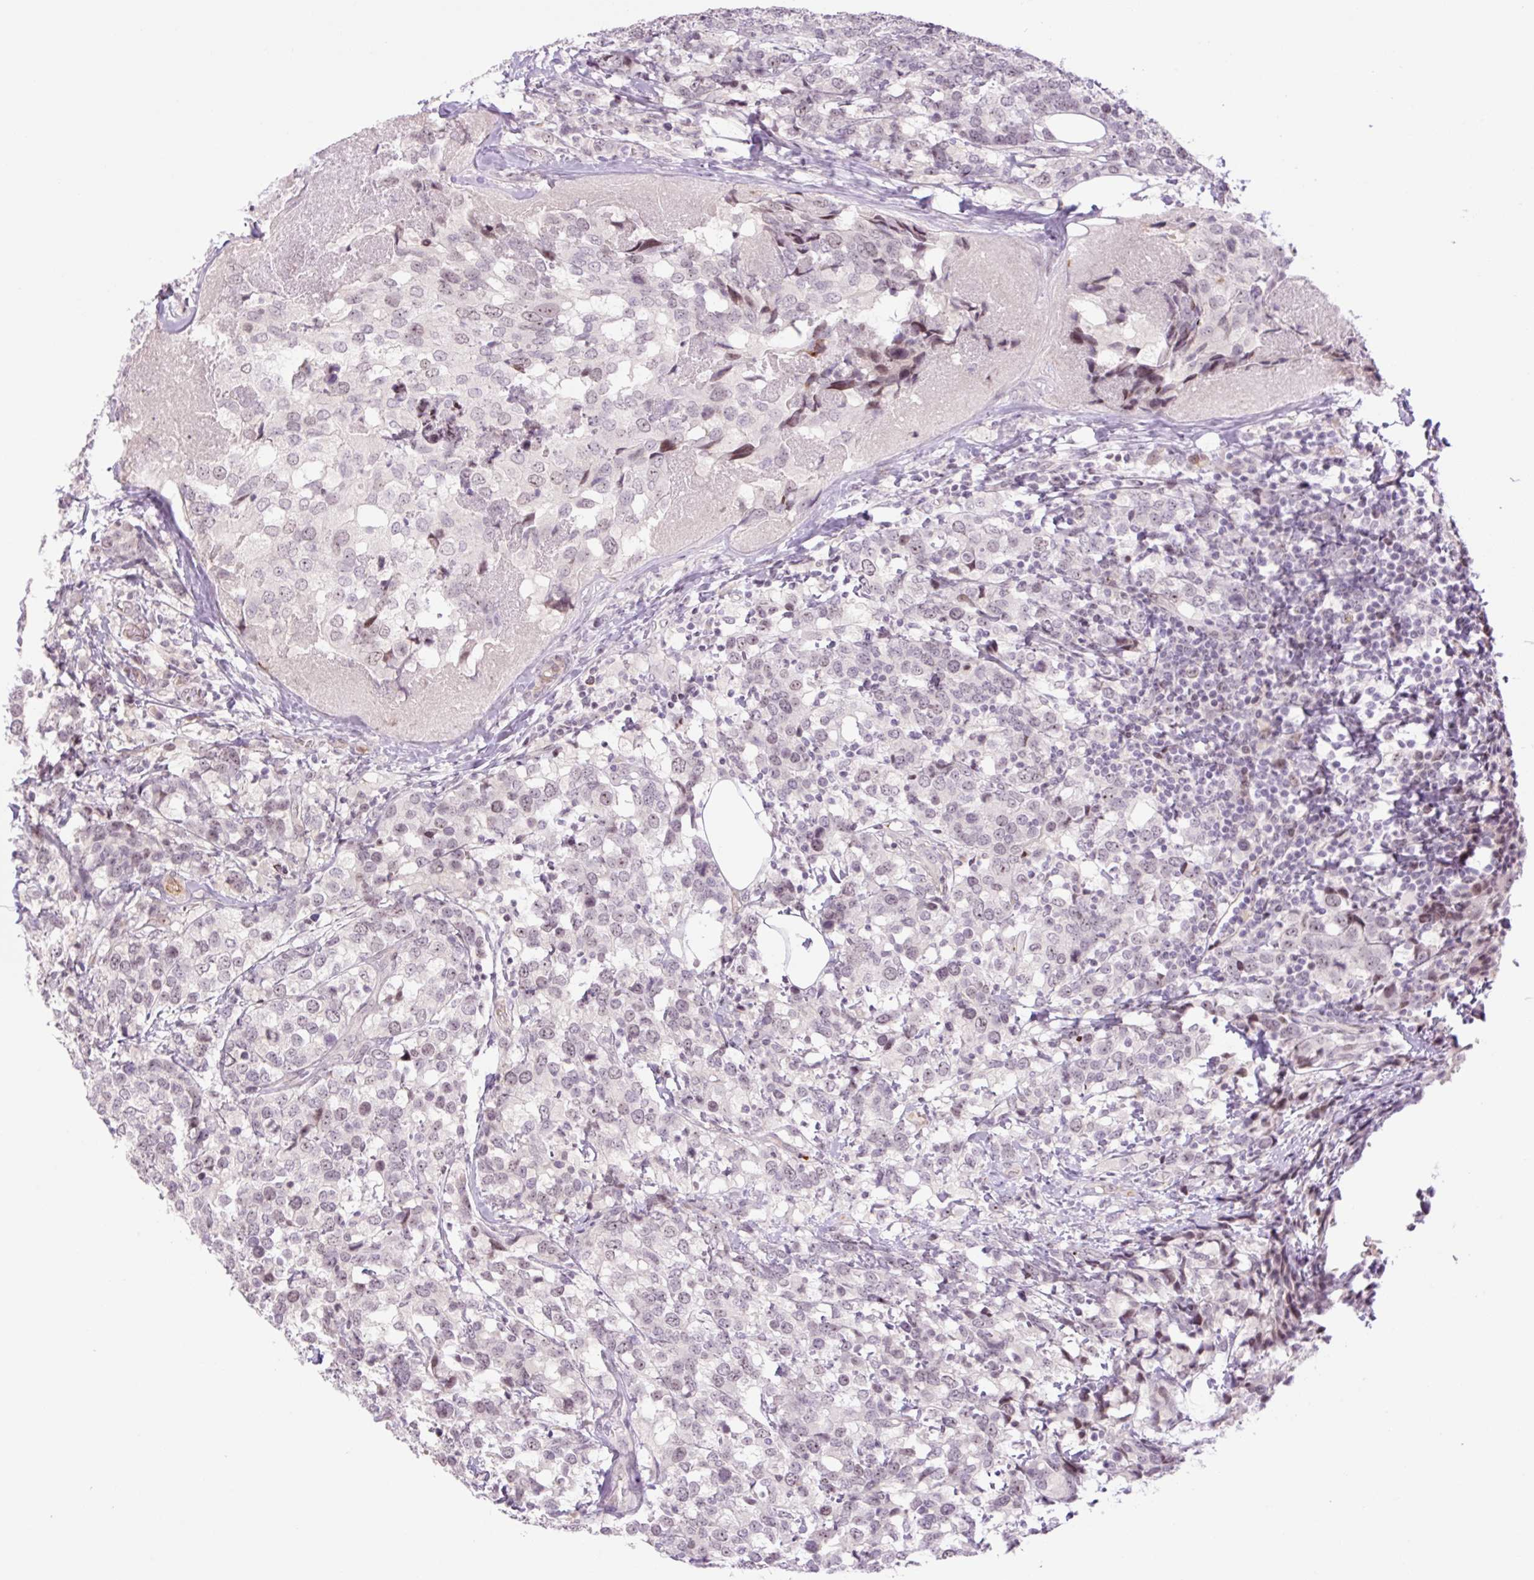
{"staining": {"intensity": "weak", "quantity": "<25%", "location": "nuclear"}, "tissue": "breast cancer", "cell_type": "Tumor cells", "image_type": "cancer", "snomed": [{"axis": "morphology", "description": "Lobular carcinoma"}, {"axis": "topography", "description": "Breast"}], "caption": "The image demonstrates no staining of tumor cells in lobular carcinoma (breast).", "gene": "ZNF417", "patient": {"sex": "female", "age": 59}}